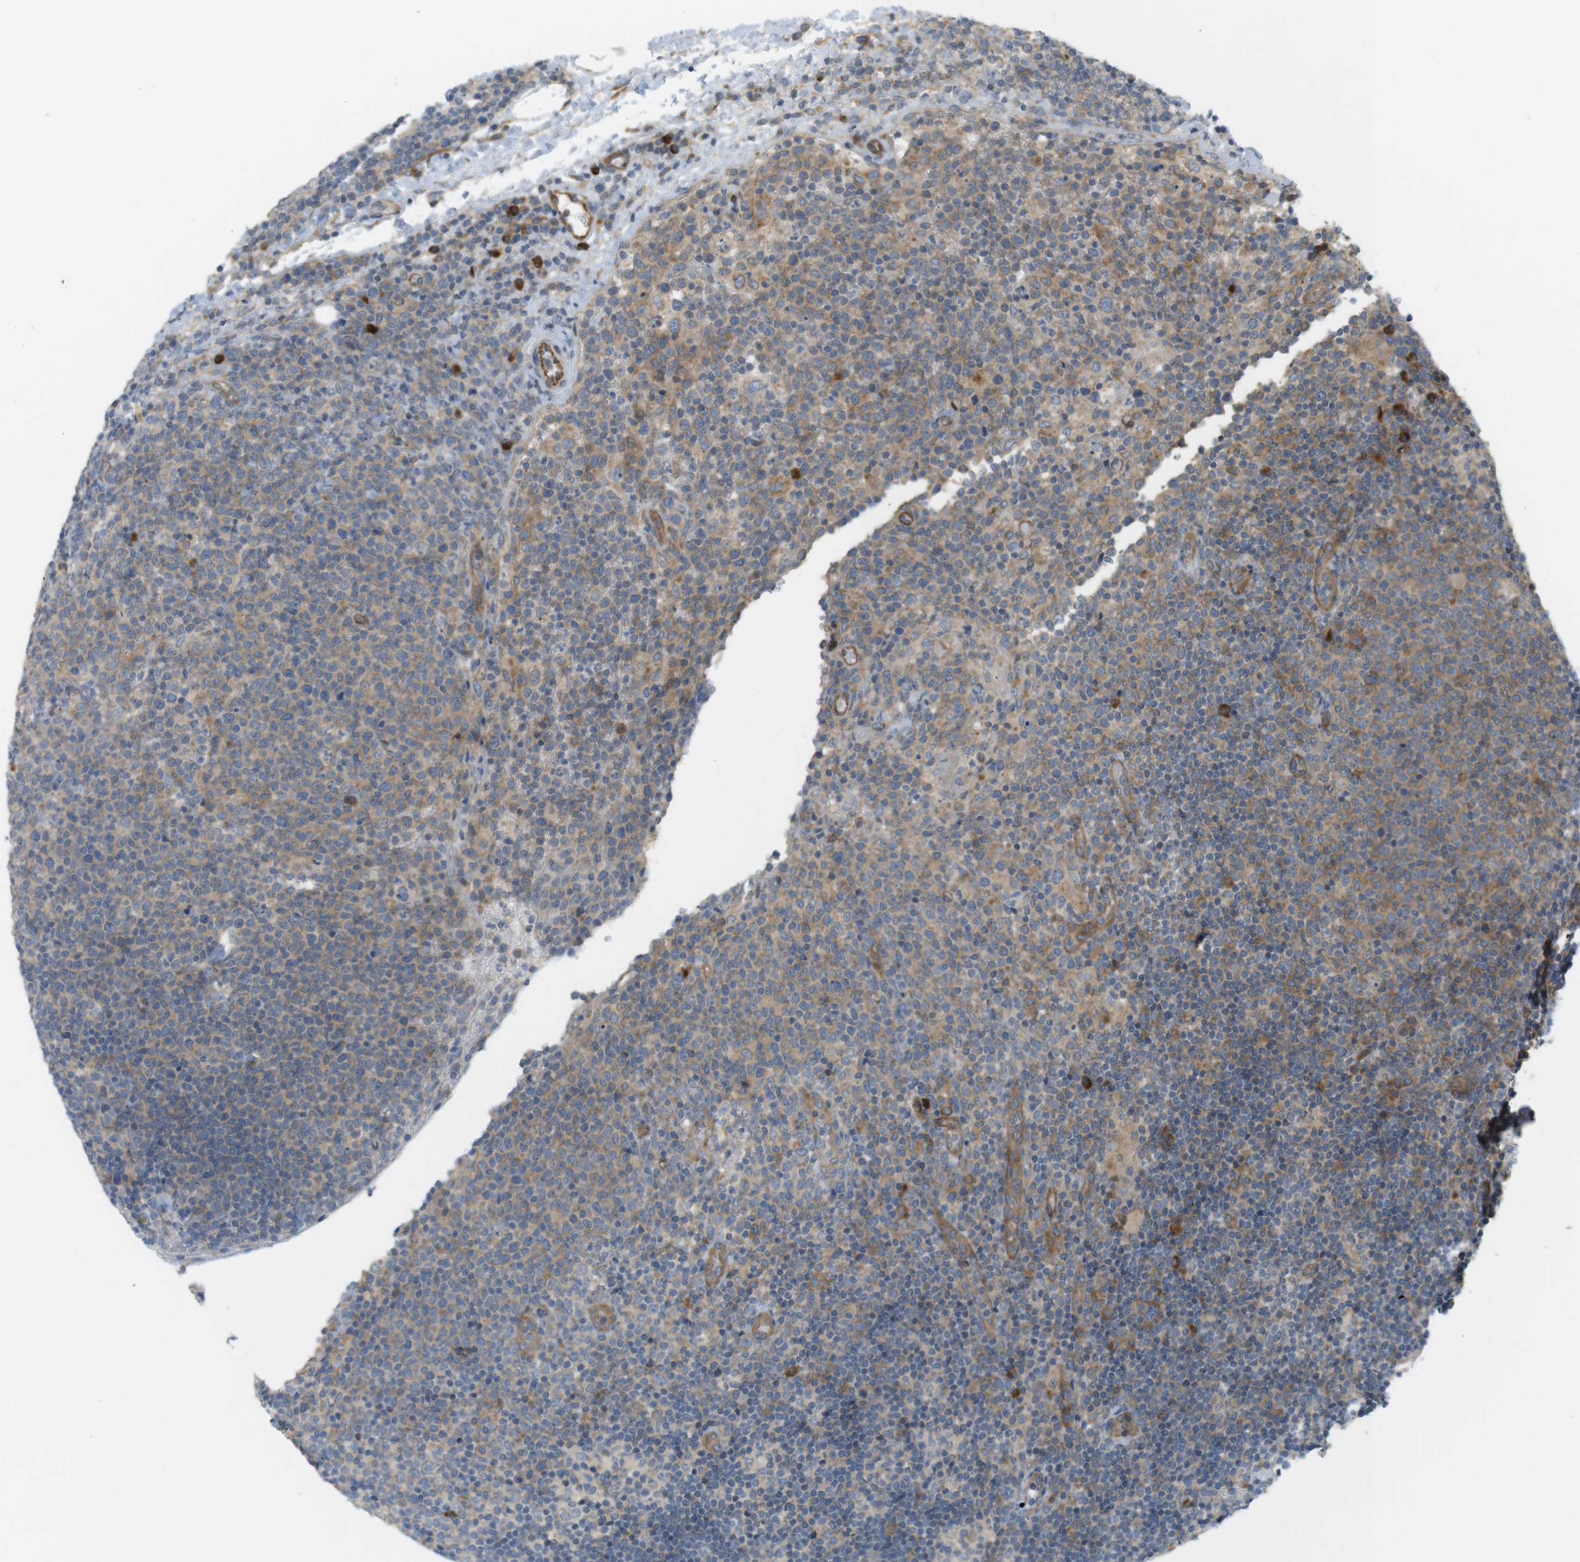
{"staining": {"intensity": "moderate", "quantity": ">75%", "location": "cytoplasmic/membranous"}, "tissue": "lymphoma", "cell_type": "Tumor cells", "image_type": "cancer", "snomed": [{"axis": "morphology", "description": "Malignant lymphoma, non-Hodgkin's type, High grade"}, {"axis": "topography", "description": "Lymph node"}], "caption": "Protein staining demonstrates moderate cytoplasmic/membranous positivity in about >75% of tumor cells in lymphoma.", "gene": "GJC3", "patient": {"sex": "male", "age": 61}}